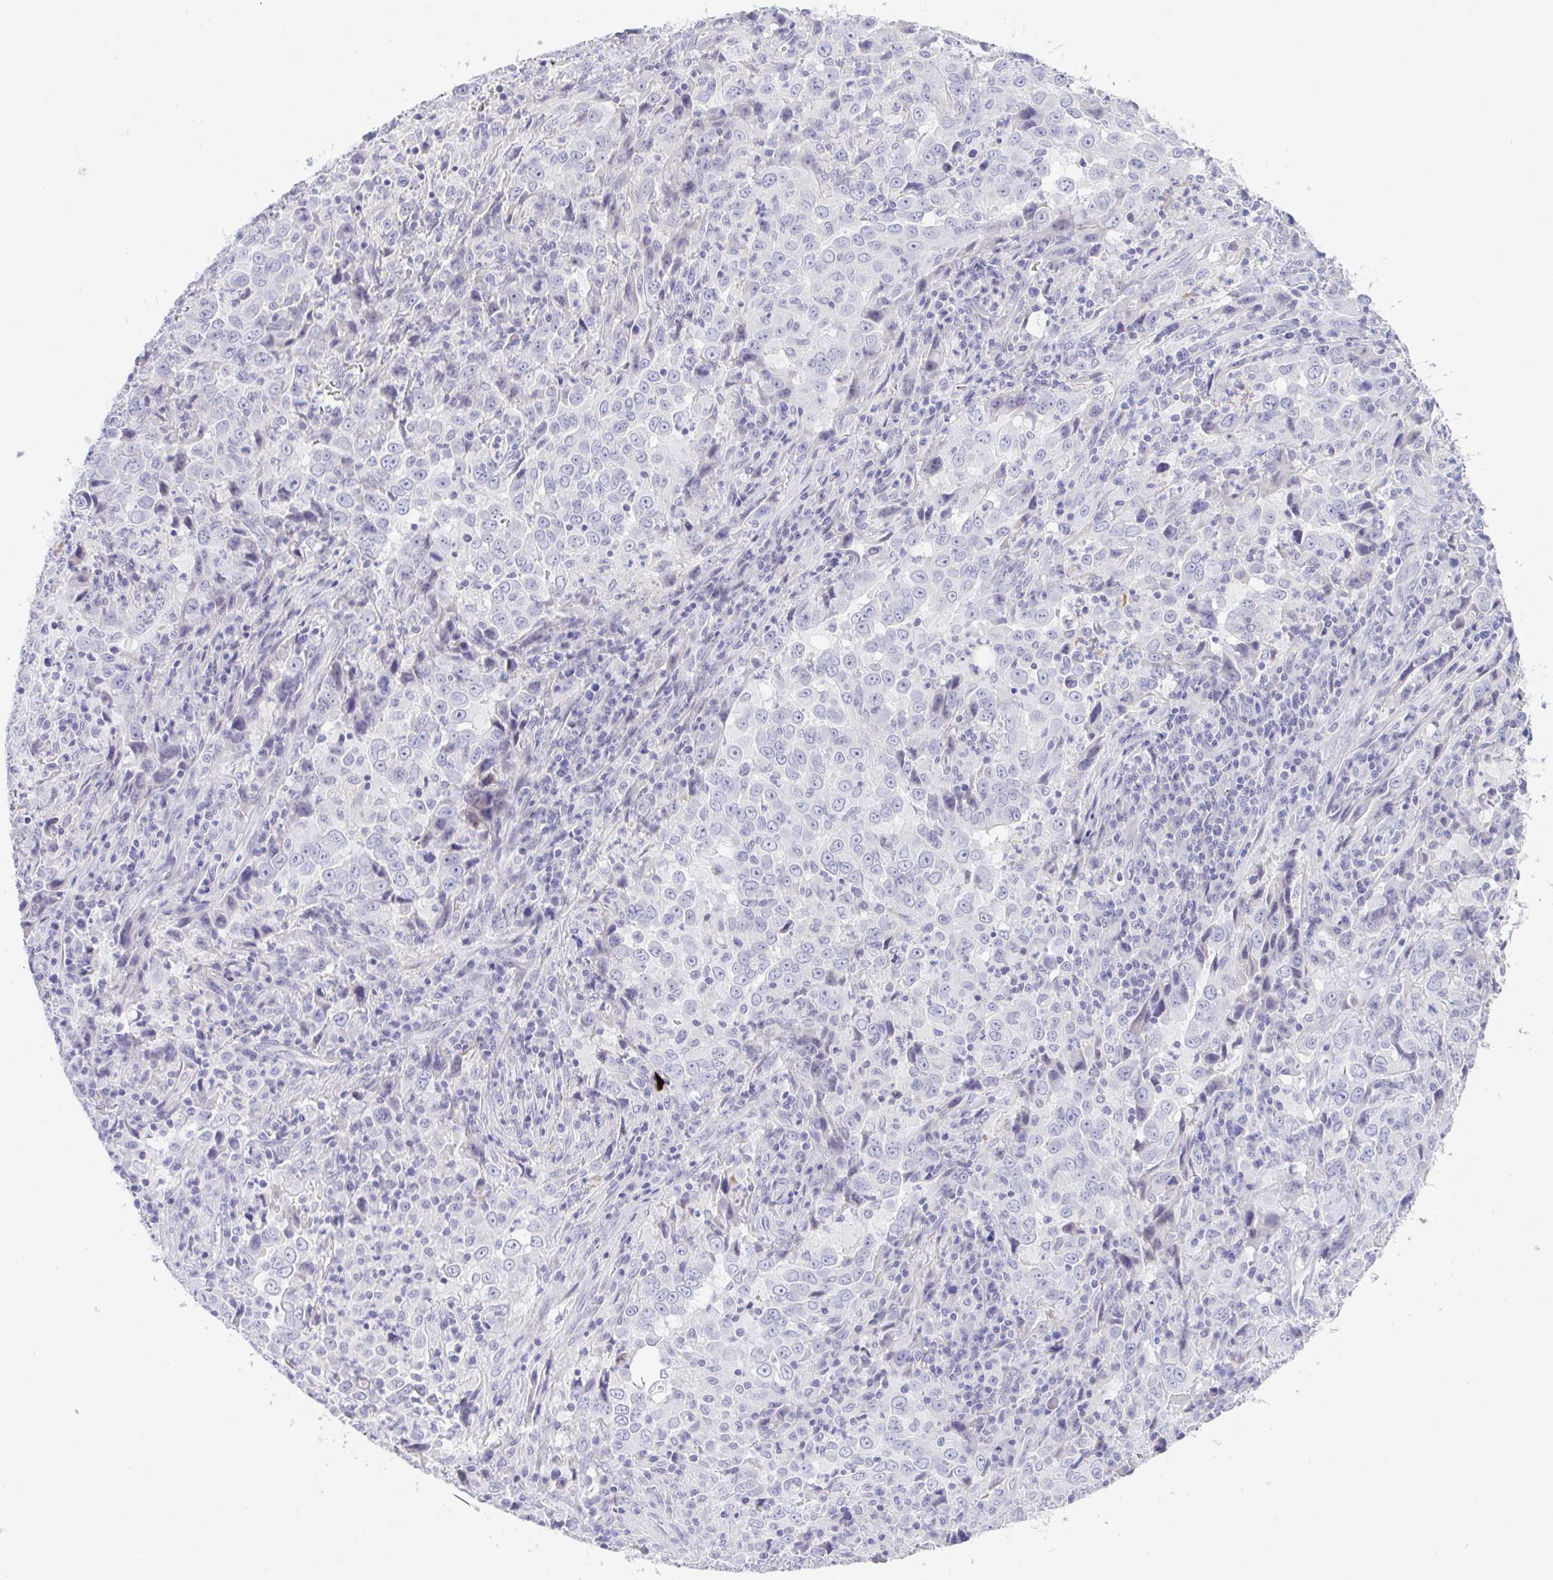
{"staining": {"intensity": "negative", "quantity": "none", "location": "none"}, "tissue": "lung cancer", "cell_type": "Tumor cells", "image_type": "cancer", "snomed": [{"axis": "morphology", "description": "Adenocarcinoma, NOS"}, {"axis": "topography", "description": "Lung"}], "caption": "High magnification brightfield microscopy of adenocarcinoma (lung) stained with DAB (3,3'-diaminobenzidine) (brown) and counterstained with hematoxylin (blue): tumor cells show no significant staining.", "gene": "KMT2E", "patient": {"sex": "male", "age": 67}}